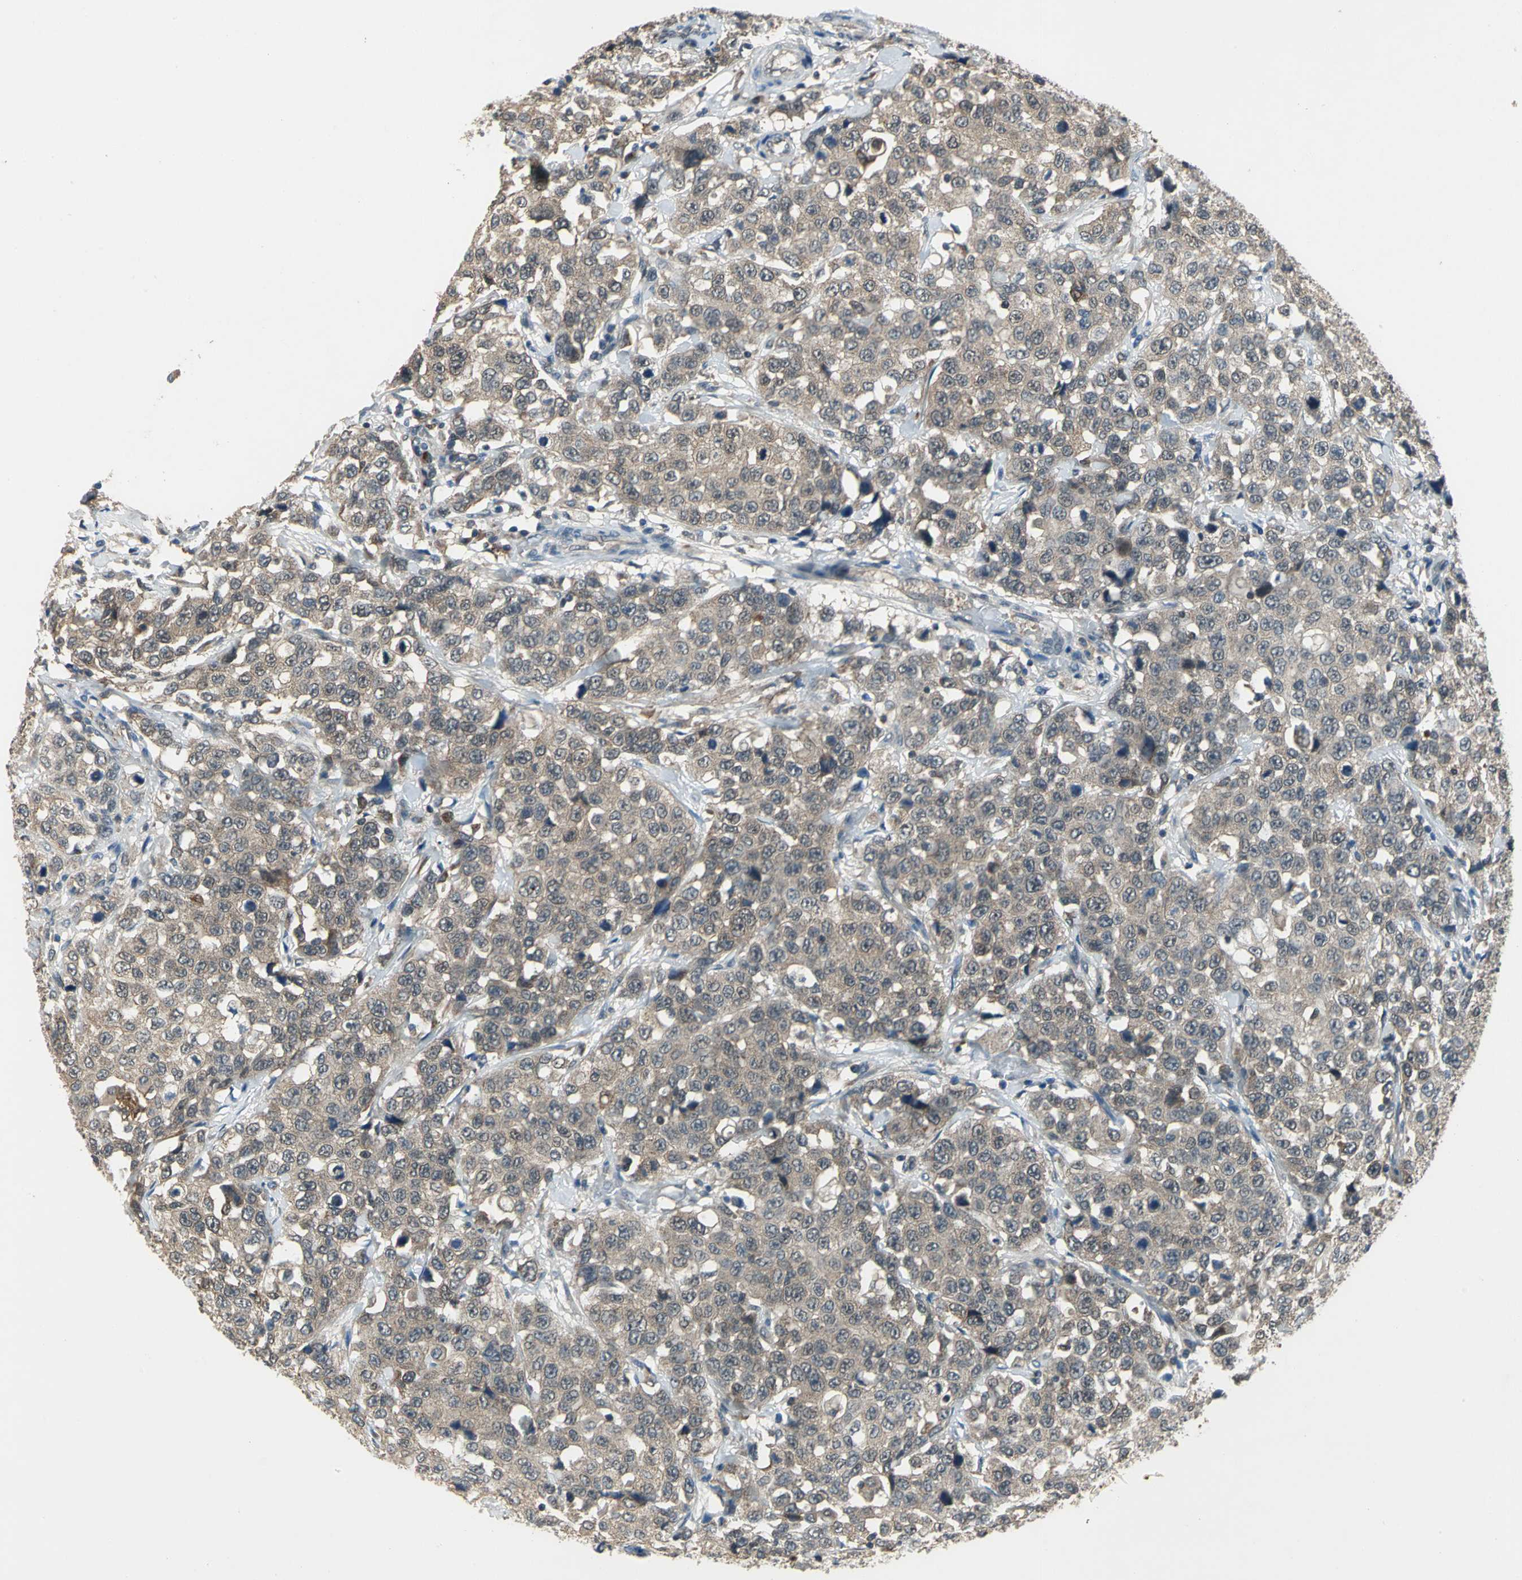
{"staining": {"intensity": "moderate", "quantity": ">75%", "location": "cytoplasmic/membranous"}, "tissue": "stomach cancer", "cell_type": "Tumor cells", "image_type": "cancer", "snomed": [{"axis": "morphology", "description": "Normal tissue, NOS"}, {"axis": "morphology", "description": "Adenocarcinoma, NOS"}, {"axis": "topography", "description": "Stomach"}], "caption": "Immunohistochemical staining of stomach cancer demonstrates medium levels of moderate cytoplasmic/membranous positivity in about >75% of tumor cells.", "gene": "NFKBIE", "patient": {"sex": "male", "age": 48}}